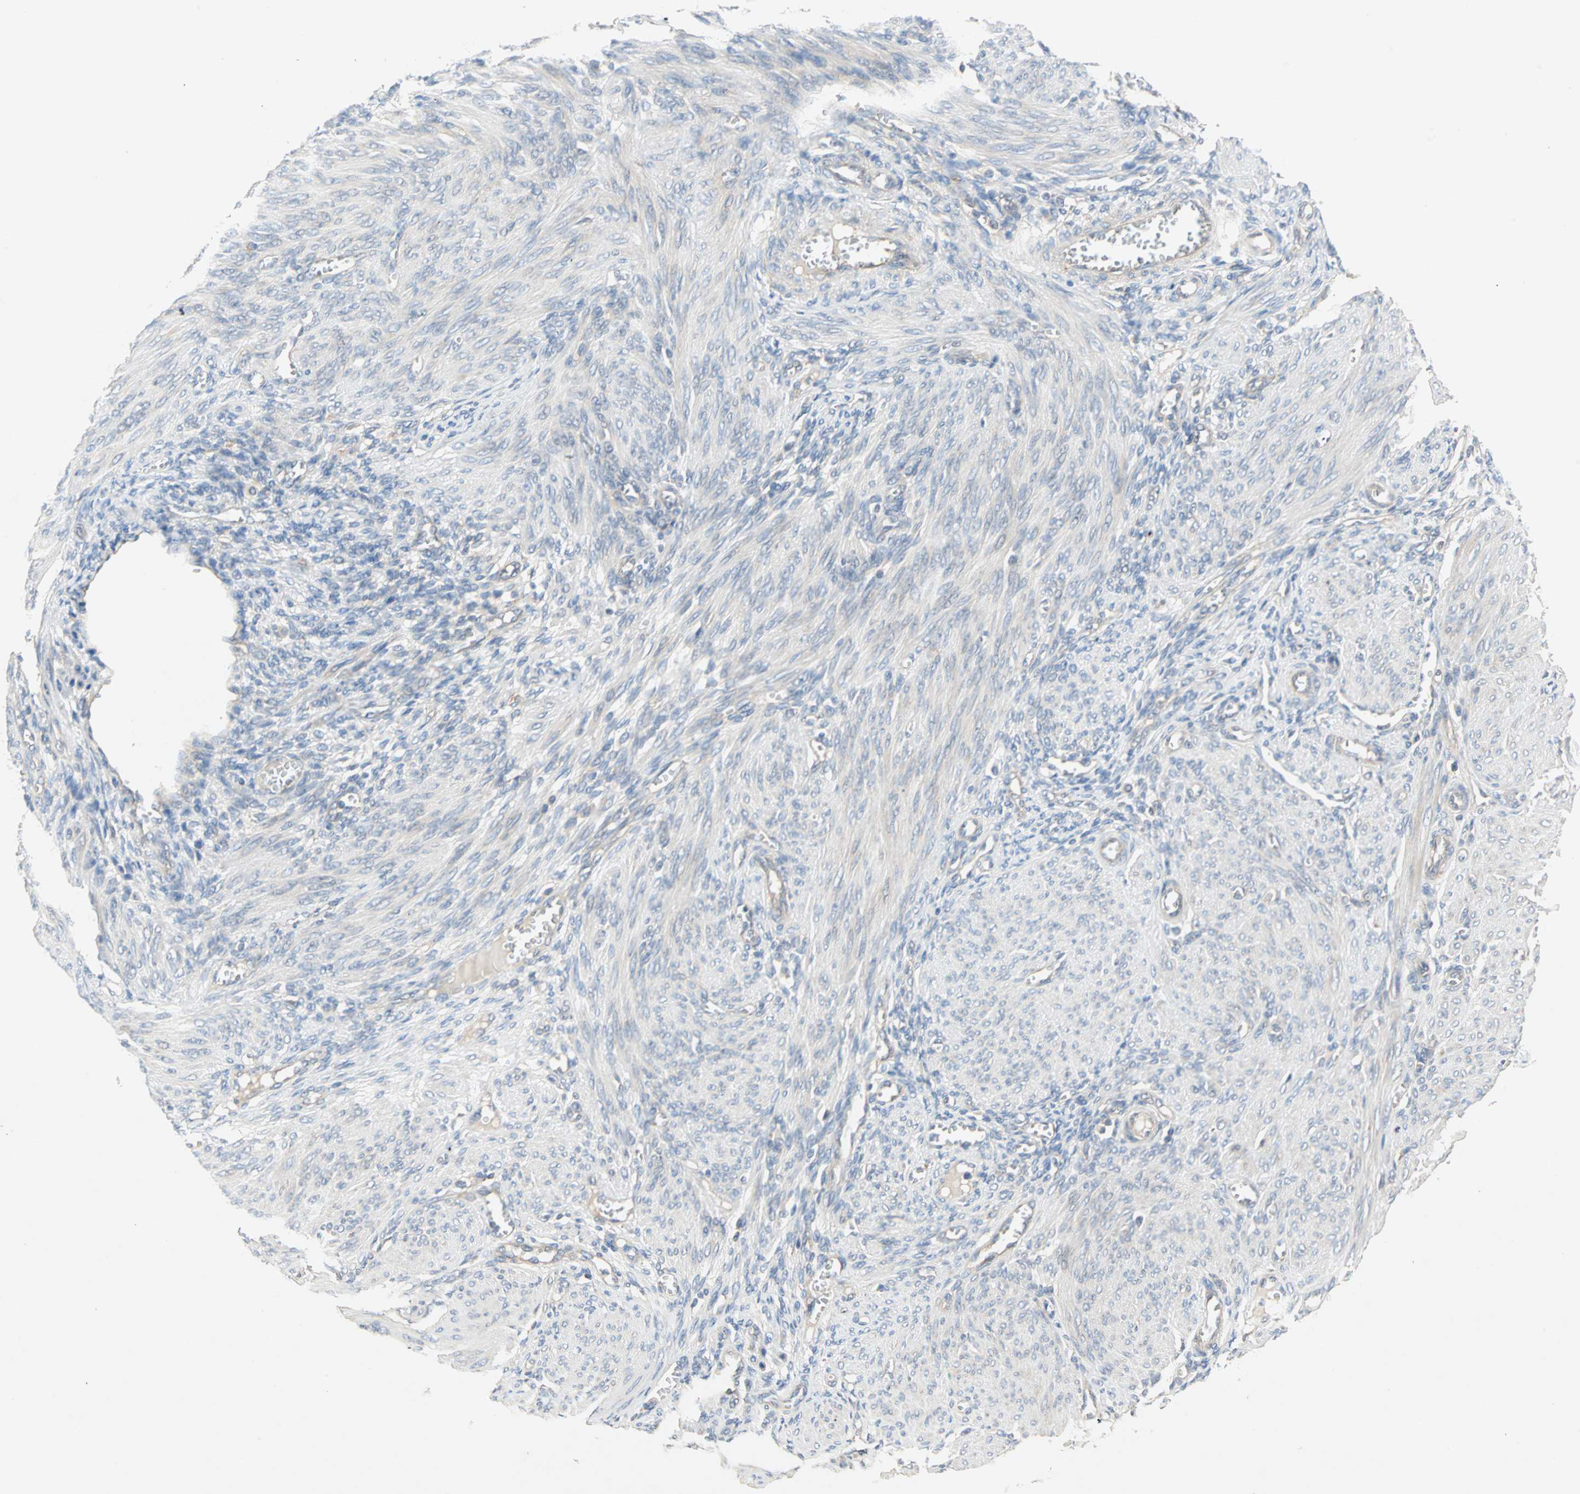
{"staining": {"intensity": "negative", "quantity": "none", "location": "none"}, "tissue": "endometrium", "cell_type": "Cells in endometrial stroma", "image_type": "normal", "snomed": [{"axis": "morphology", "description": "Normal tissue, NOS"}, {"axis": "topography", "description": "Endometrium"}], "caption": "The IHC histopathology image has no significant staining in cells in endometrial stroma of endometrium.", "gene": "PDE8A", "patient": {"sex": "female", "age": 72}}